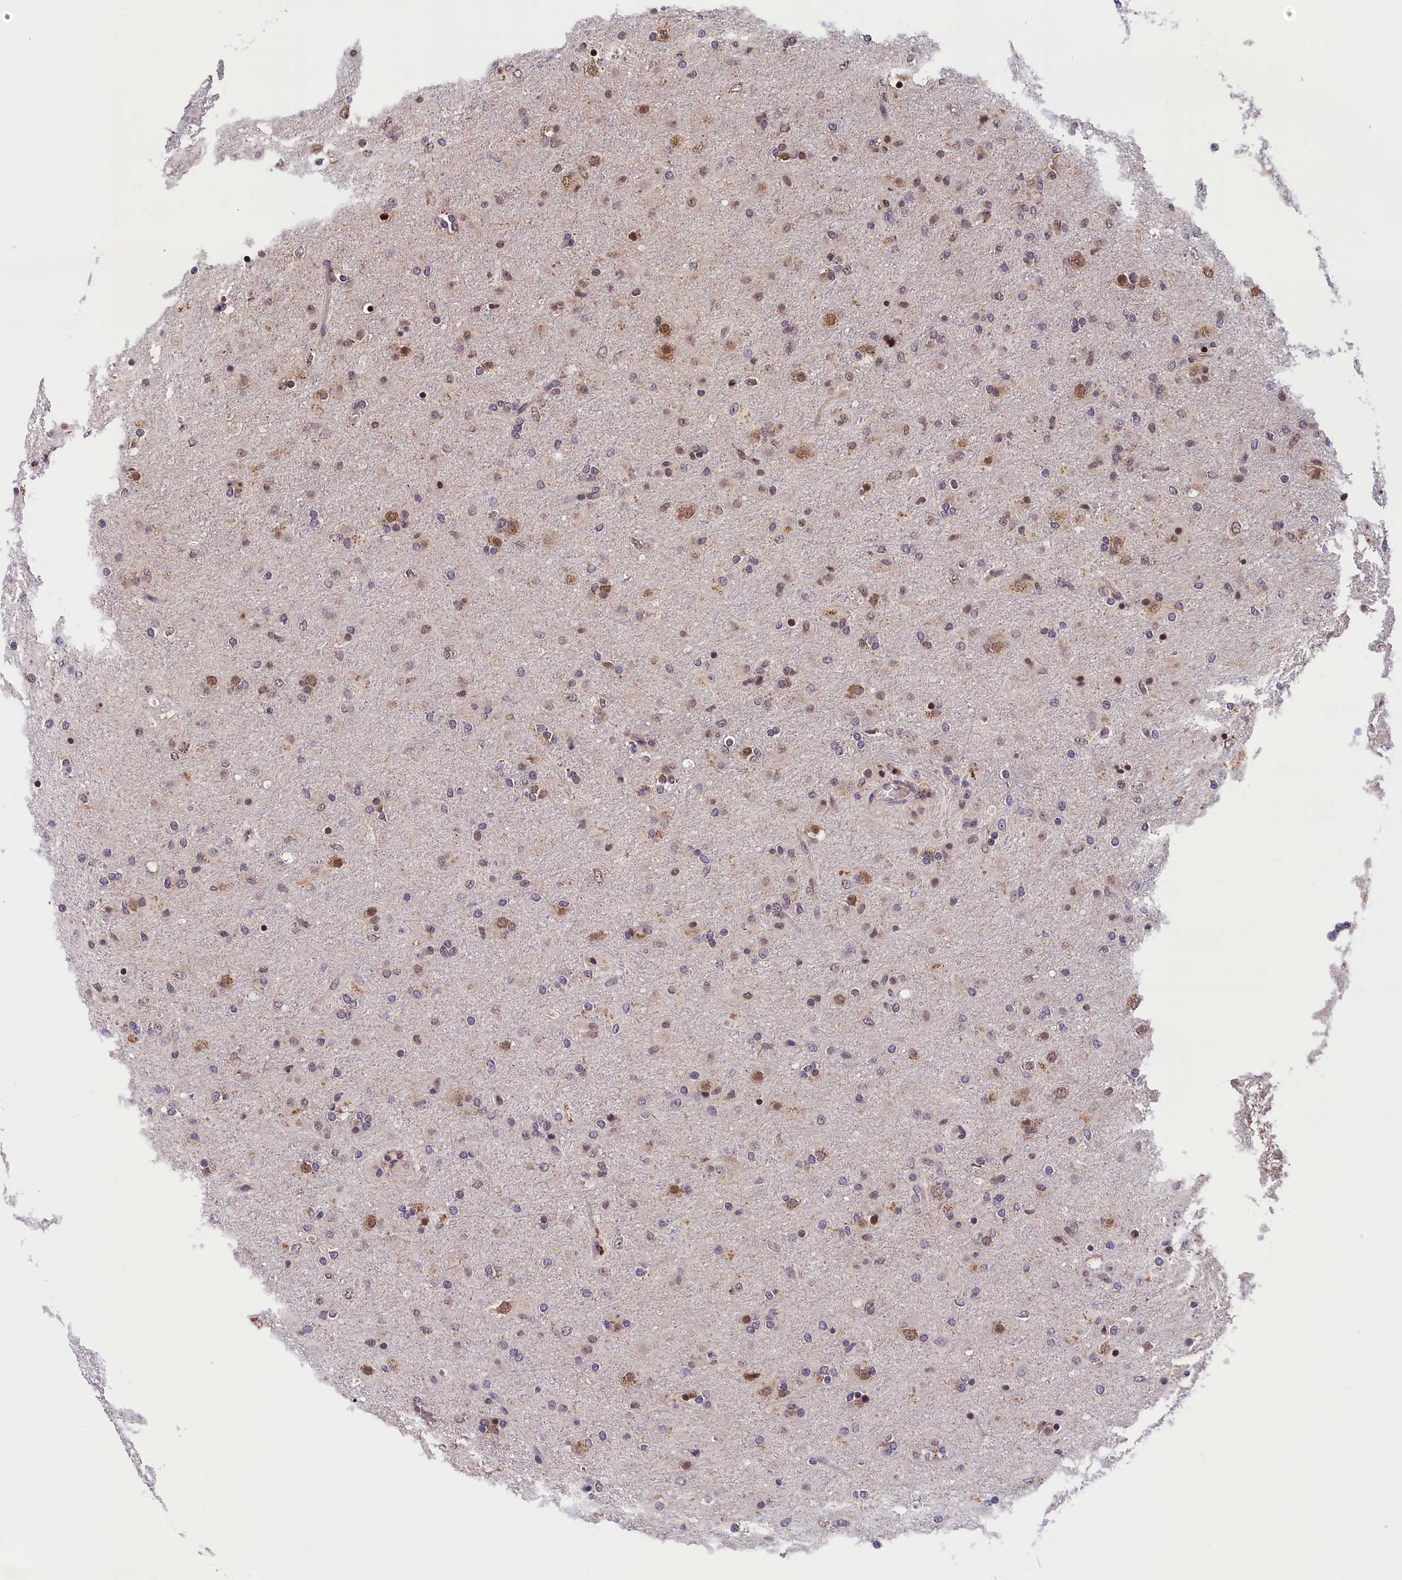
{"staining": {"intensity": "moderate", "quantity": "<25%", "location": "cytoplasmic/membranous,nuclear"}, "tissue": "glioma", "cell_type": "Tumor cells", "image_type": "cancer", "snomed": [{"axis": "morphology", "description": "Glioma, malignant, Low grade"}, {"axis": "topography", "description": "Brain"}], "caption": "Protein expression analysis of human low-grade glioma (malignant) reveals moderate cytoplasmic/membranous and nuclear staining in approximately <25% of tumor cells.", "gene": "KCNK6", "patient": {"sex": "male", "age": 65}}